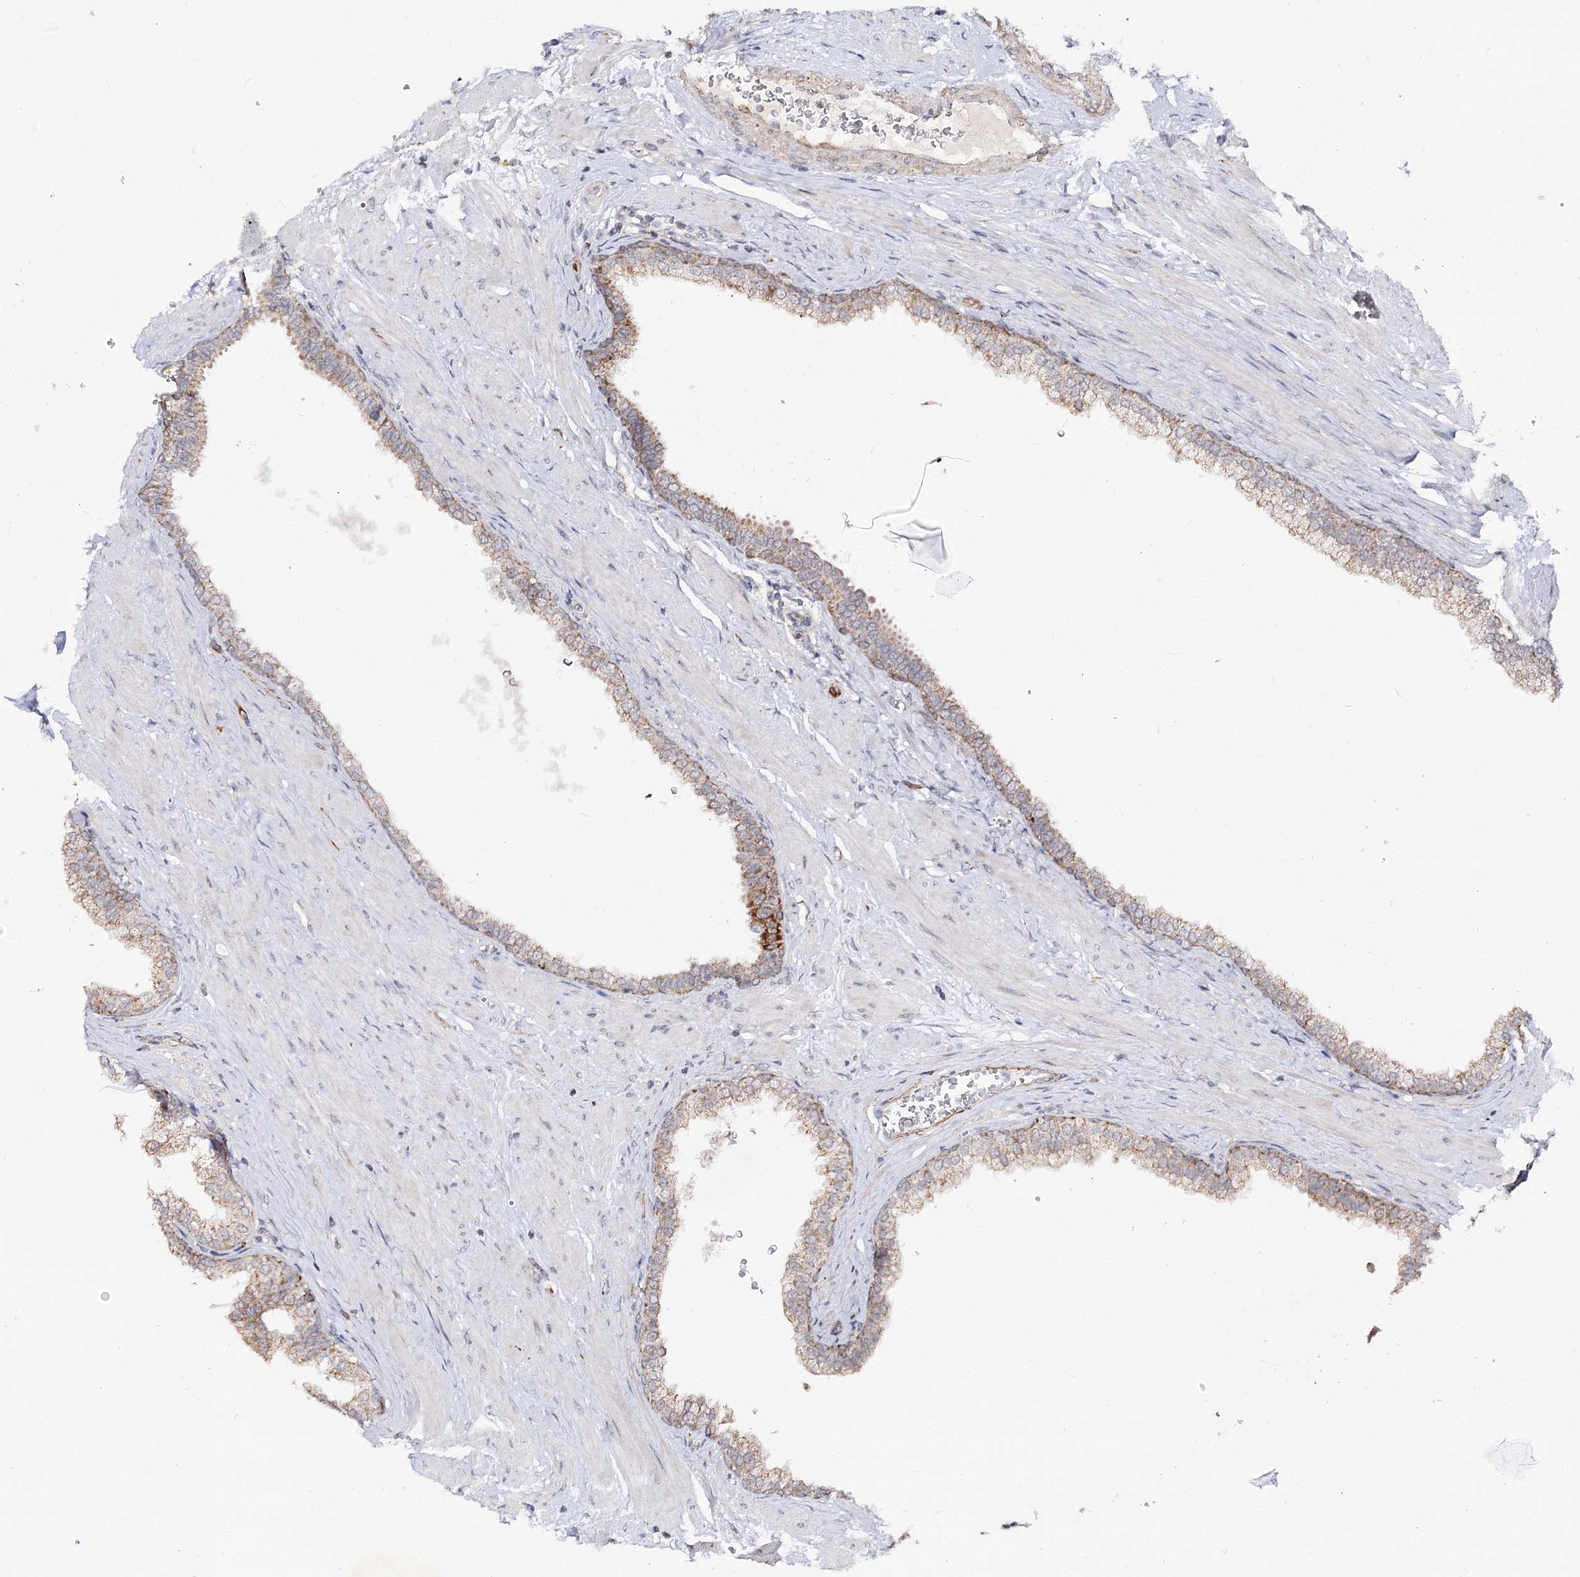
{"staining": {"intensity": "moderate", "quantity": ">75%", "location": "cytoplasmic/membranous"}, "tissue": "prostate", "cell_type": "Glandular cells", "image_type": "normal", "snomed": [{"axis": "morphology", "description": "Normal tissue, NOS"}, {"axis": "morphology", "description": "Urothelial carcinoma, Low grade"}, {"axis": "topography", "description": "Urinary bladder"}, {"axis": "topography", "description": "Prostate"}], "caption": "Immunohistochemical staining of normal prostate demonstrates medium levels of moderate cytoplasmic/membranous positivity in approximately >75% of glandular cells. Nuclei are stained in blue.", "gene": "CBR4", "patient": {"sex": "male", "age": 60}}